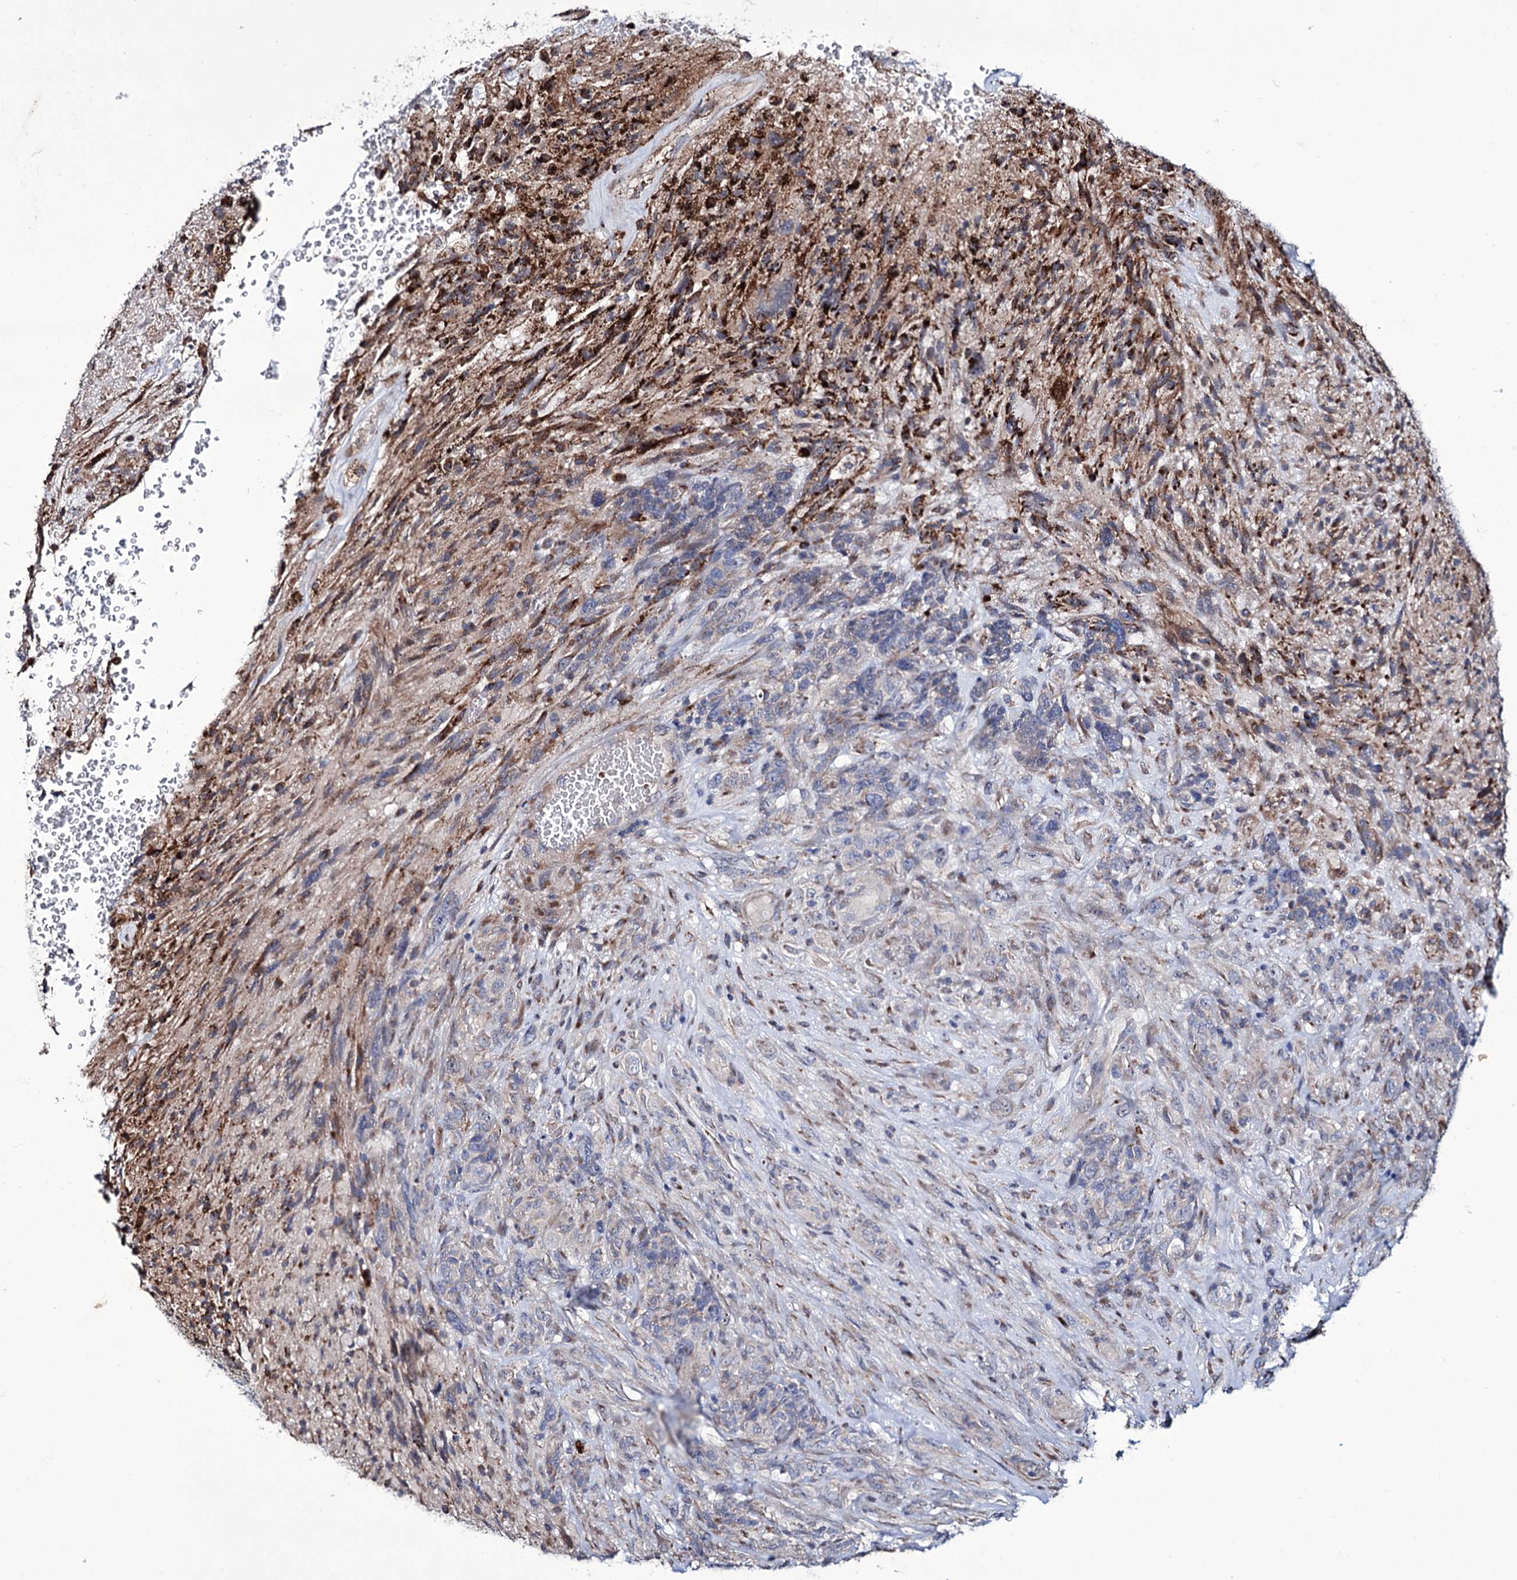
{"staining": {"intensity": "strong", "quantity": "<25%", "location": "cytoplasmic/membranous"}, "tissue": "glioma", "cell_type": "Tumor cells", "image_type": "cancer", "snomed": [{"axis": "morphology", "description": "Glioma, malignant, High grade"}, {"axis": "topography", "description": "Brain"}], "caption": "The image exhibits staining of malignant glioma (high-grade), revealing strong cytoplasmic/membranous protein expression (brown color) within tumor cells.", "gene": "TUBGCP5", "patient": {"sex": "male", "age": 61}}